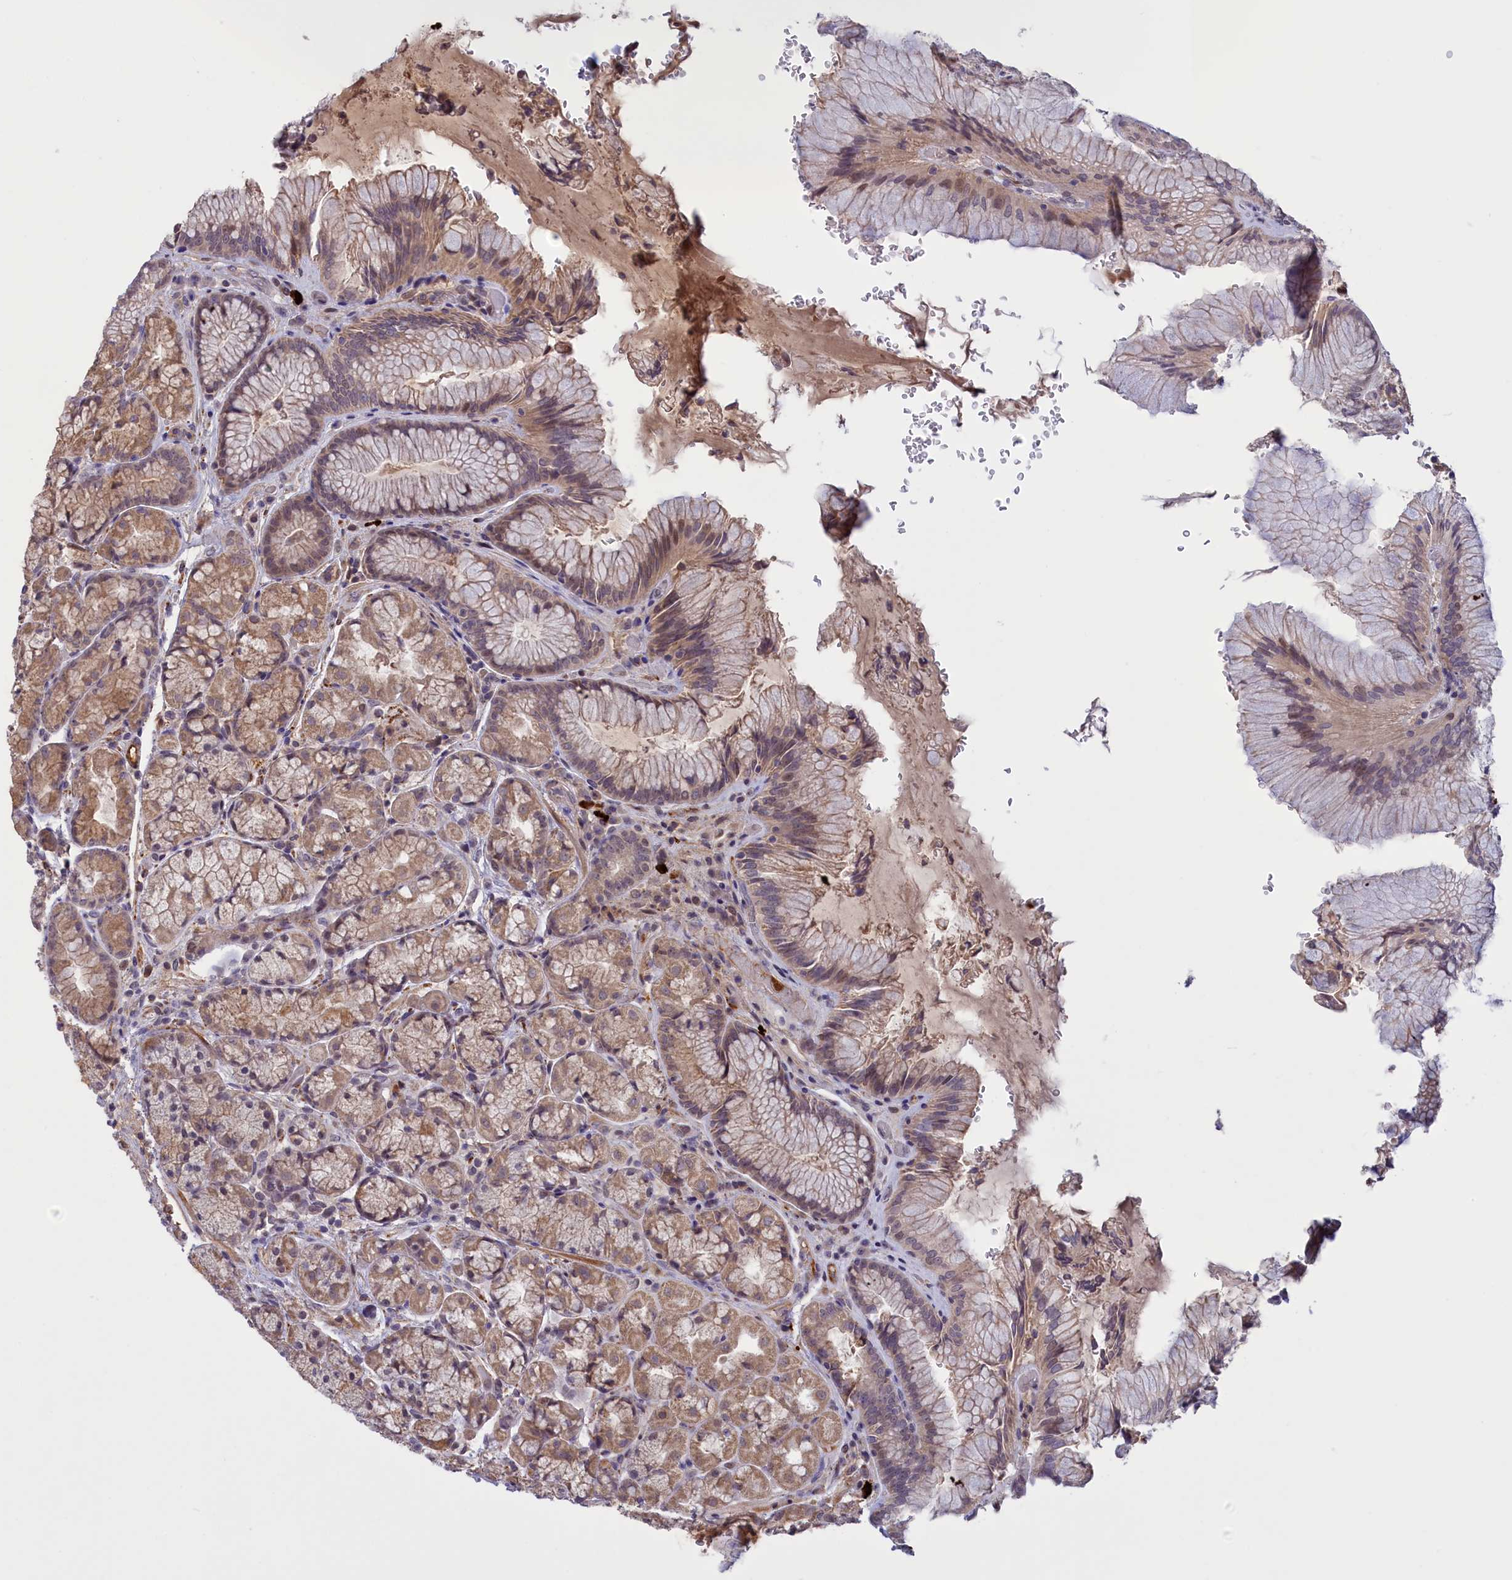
{"staining": {"intensity": "moderate", "quantity": ">75%", "location": "cytoplasmic/membranous"}, "tissue": "stomach", "cell_type": "Glandular cells", "image_type": "normal", "snomed": [{"axis": "morphology", "description": "Normal tissue, NOS"}, {"axis": "topography", "description": "Stomach"}], "caption": "The immunohistochemical stain shows moderate cytoplasmic/membranous expression in glandular cells of benign stomach. (DAB IHC with brightfield microscopy, high magnification).", "gene": "RRAD", "patient": {"sex": "male", "age": 63}}